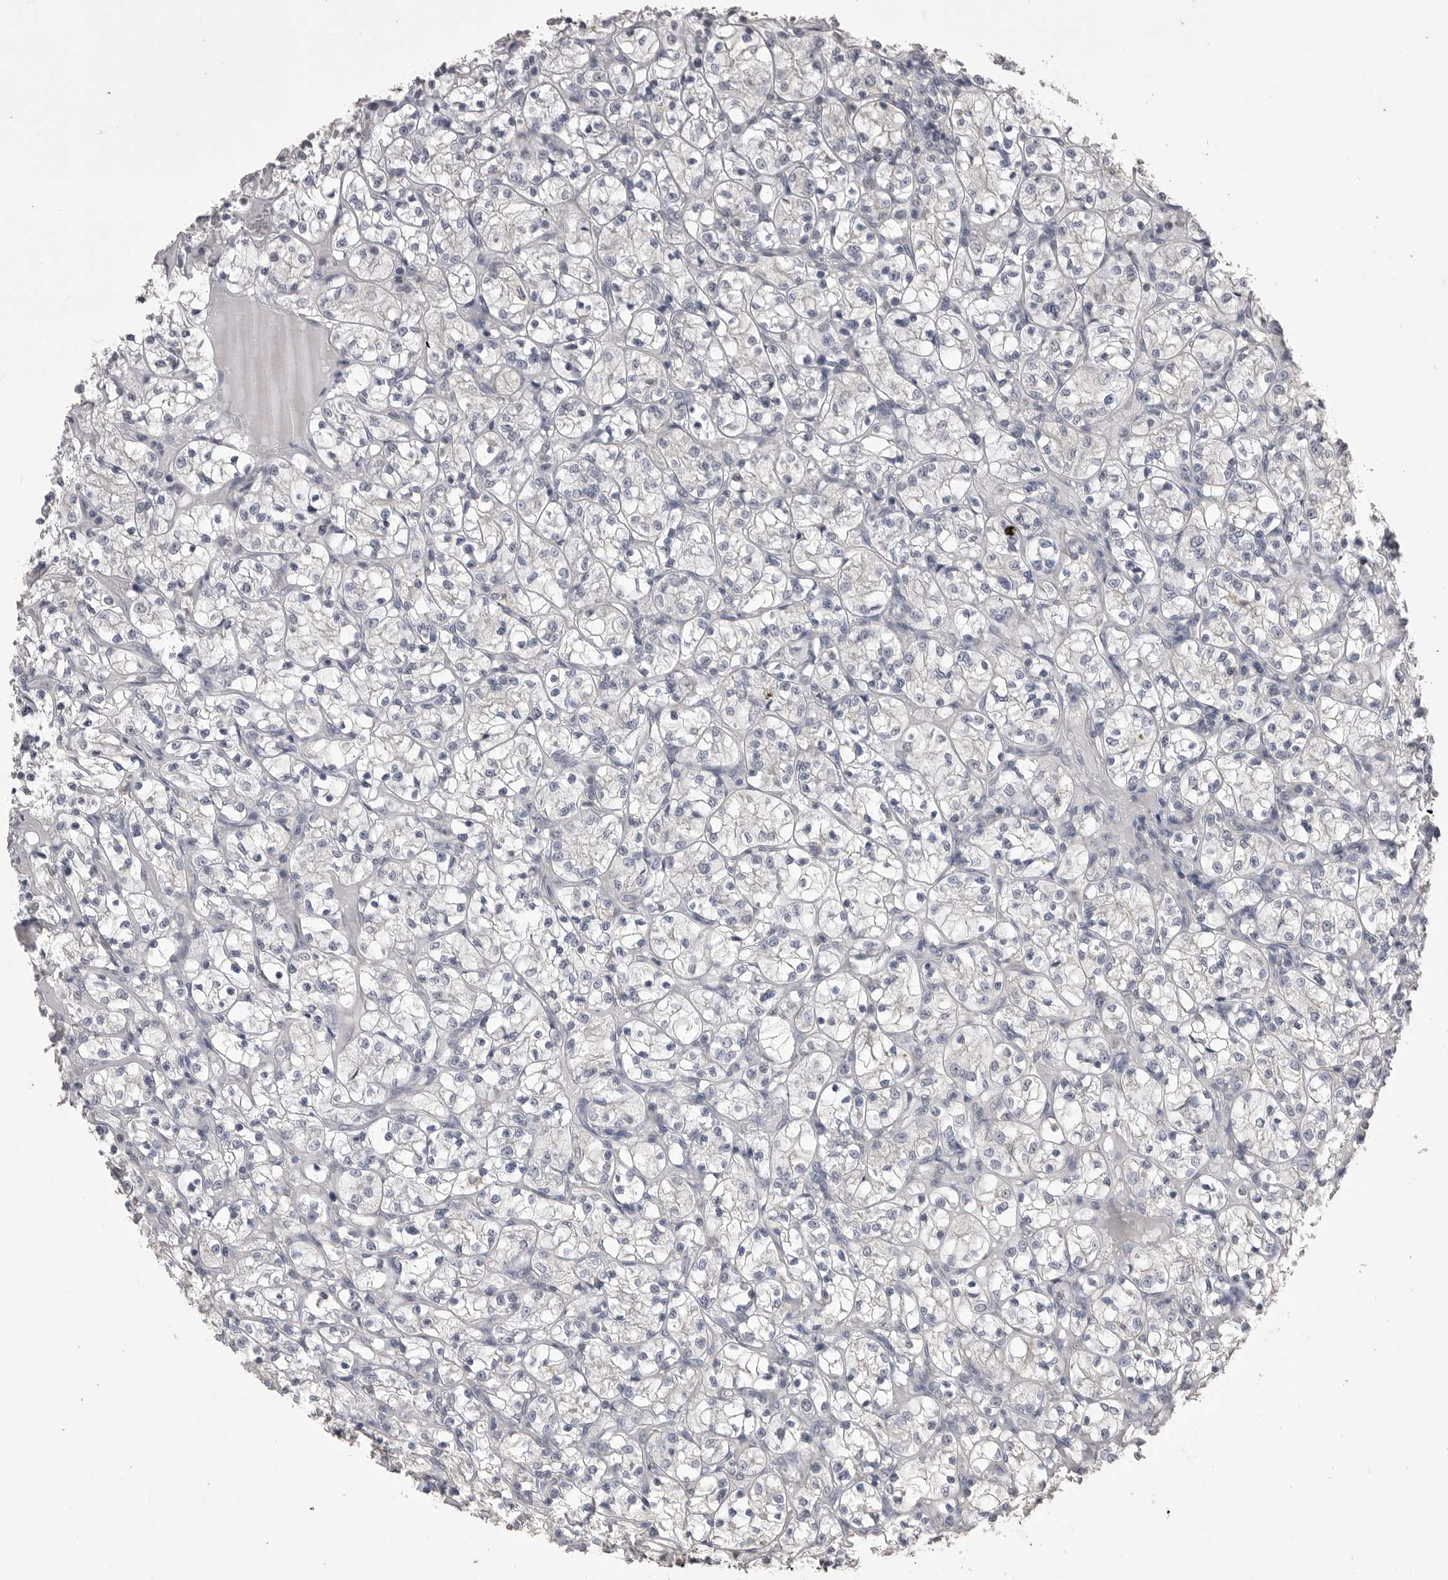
{"staining": {"intensity": "negative", "quantity": "none", "location": "none"}, "tissue": "renal cancer", "cell_type": "Tumor cells", "image_type": "cancer", "snomed": [{"axis": "morphology", "description": "Adenocarcinoma, NOS"}, {"axis": "topography", "description": "Kidney"}], "caption": "High power microscopy image of an immunohistochemistry (IHC) photomicrograph of renal adenocarcinoma, revealing no significant expression in tumor cells.", "gene": "MMP7", "patient": {"sex": "female", "age": 69}}